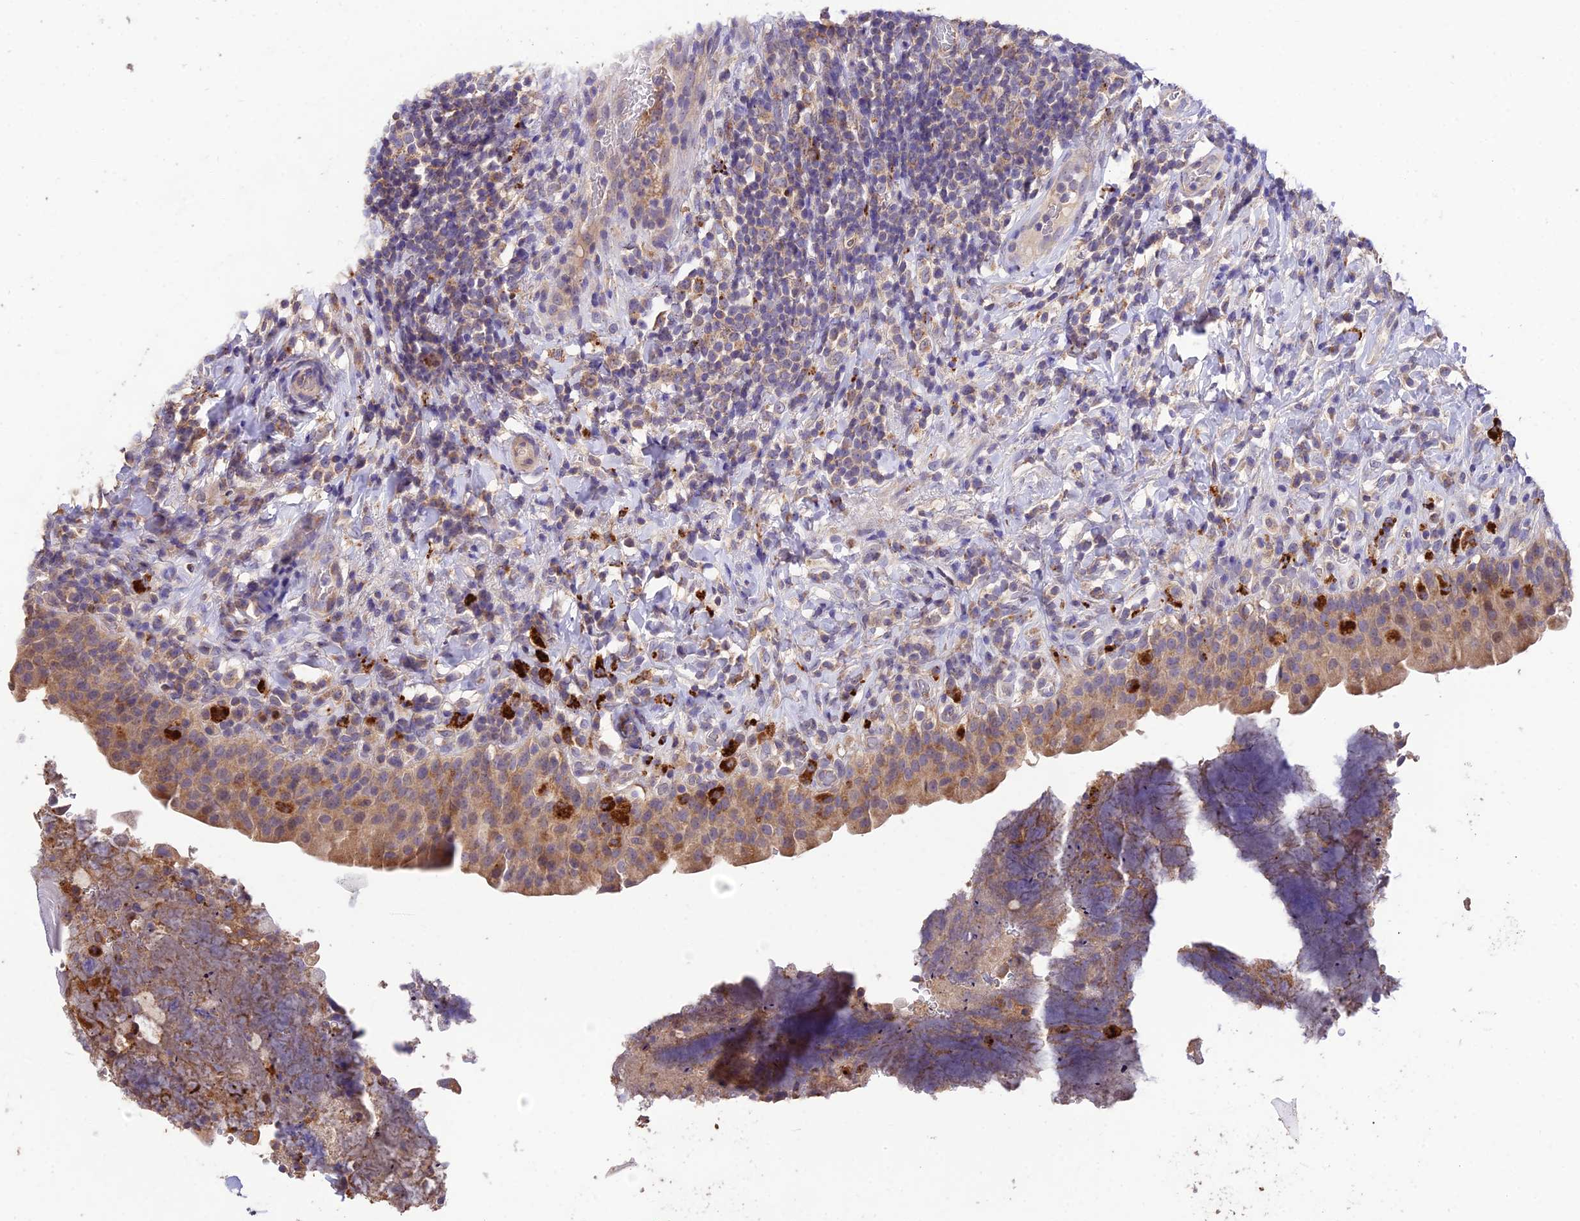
{"staining": {"intensity": "moderate", "quantity": ">75%", "location": "cytoplasmic/membranous"}, "tissue": "urinary bladder", "cell_type": "Urothelial cells", "image_type": "normal", "snomed": [{"axis": "morphology", "description": "Normal tissue, NOS"}, {"axis": "morphology", "description": "Inflammation, NOS"}, {"axis": "topography", "description": "Urinary bladder"}], "caption": "This is a histology image of IHC staining of benign urinary bladder, which shows moderate expression in the cytoplasmic/membranous of urothelial cells.", "gene": "SDHD", "patient": {"sex": "male", "age": 64}}